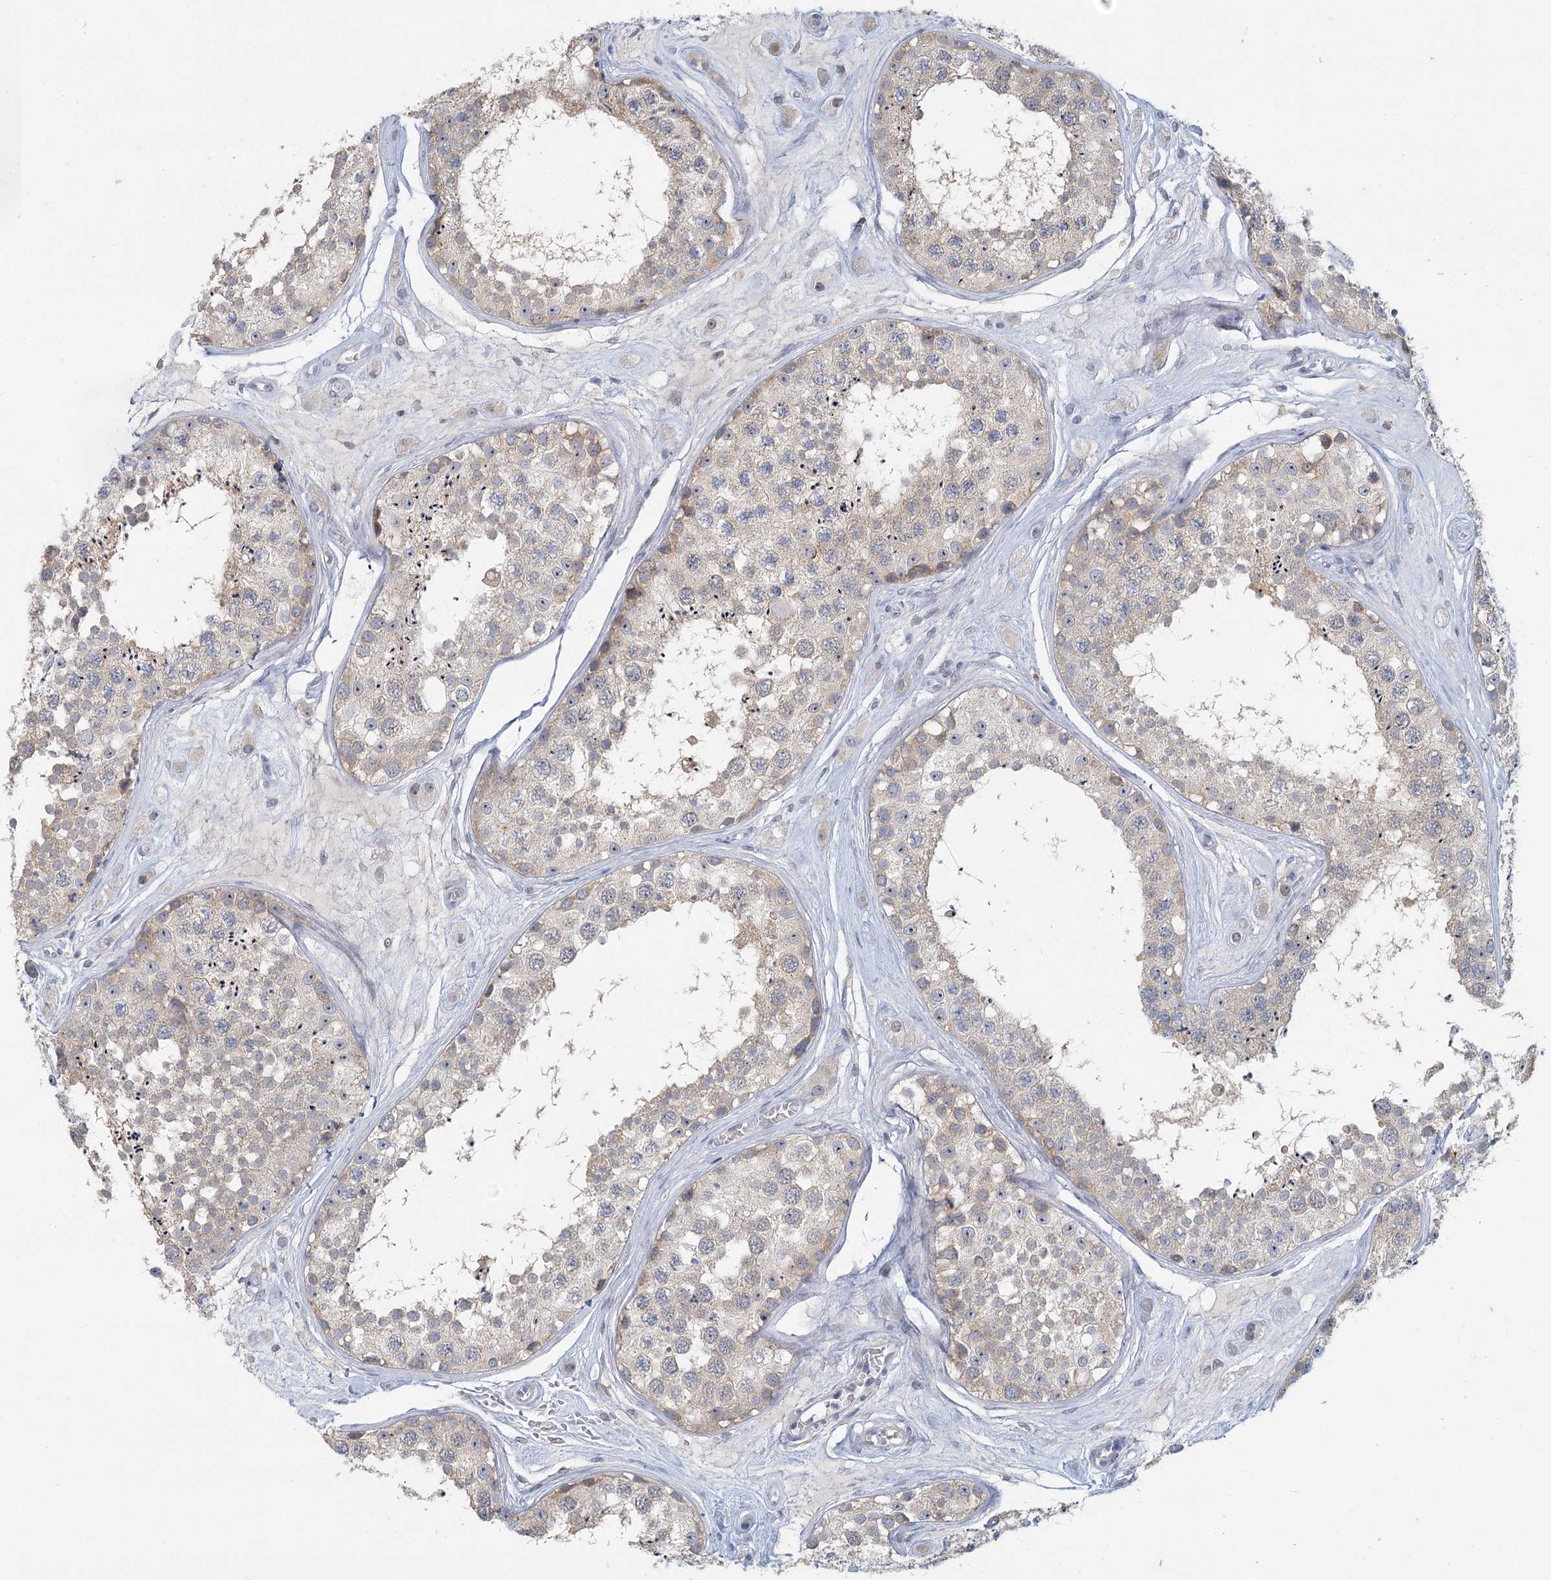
{"staining": {"intensity": "weak", "quantity": "25%-75%", "location": "cytoplasmic/membranous"}, "tissue": "testis", "cell_type": "Cells in seminiferous ducts", "image_type": "normal", "snomed": [{"axis": "morphology", "description": "Normal tissue, NOS"}, {"axis": "topography", "description": "Testis"}], "caption": "Immunohistochemistry image of benign testis stained for a protein (brown), which shows low levels of weak cytoplasmic/membranous positivity in about 25%-75% of cells in seminiferous ducts.", "gene": "MYO7B", "patient": {"sex": "male", "age": 25}}